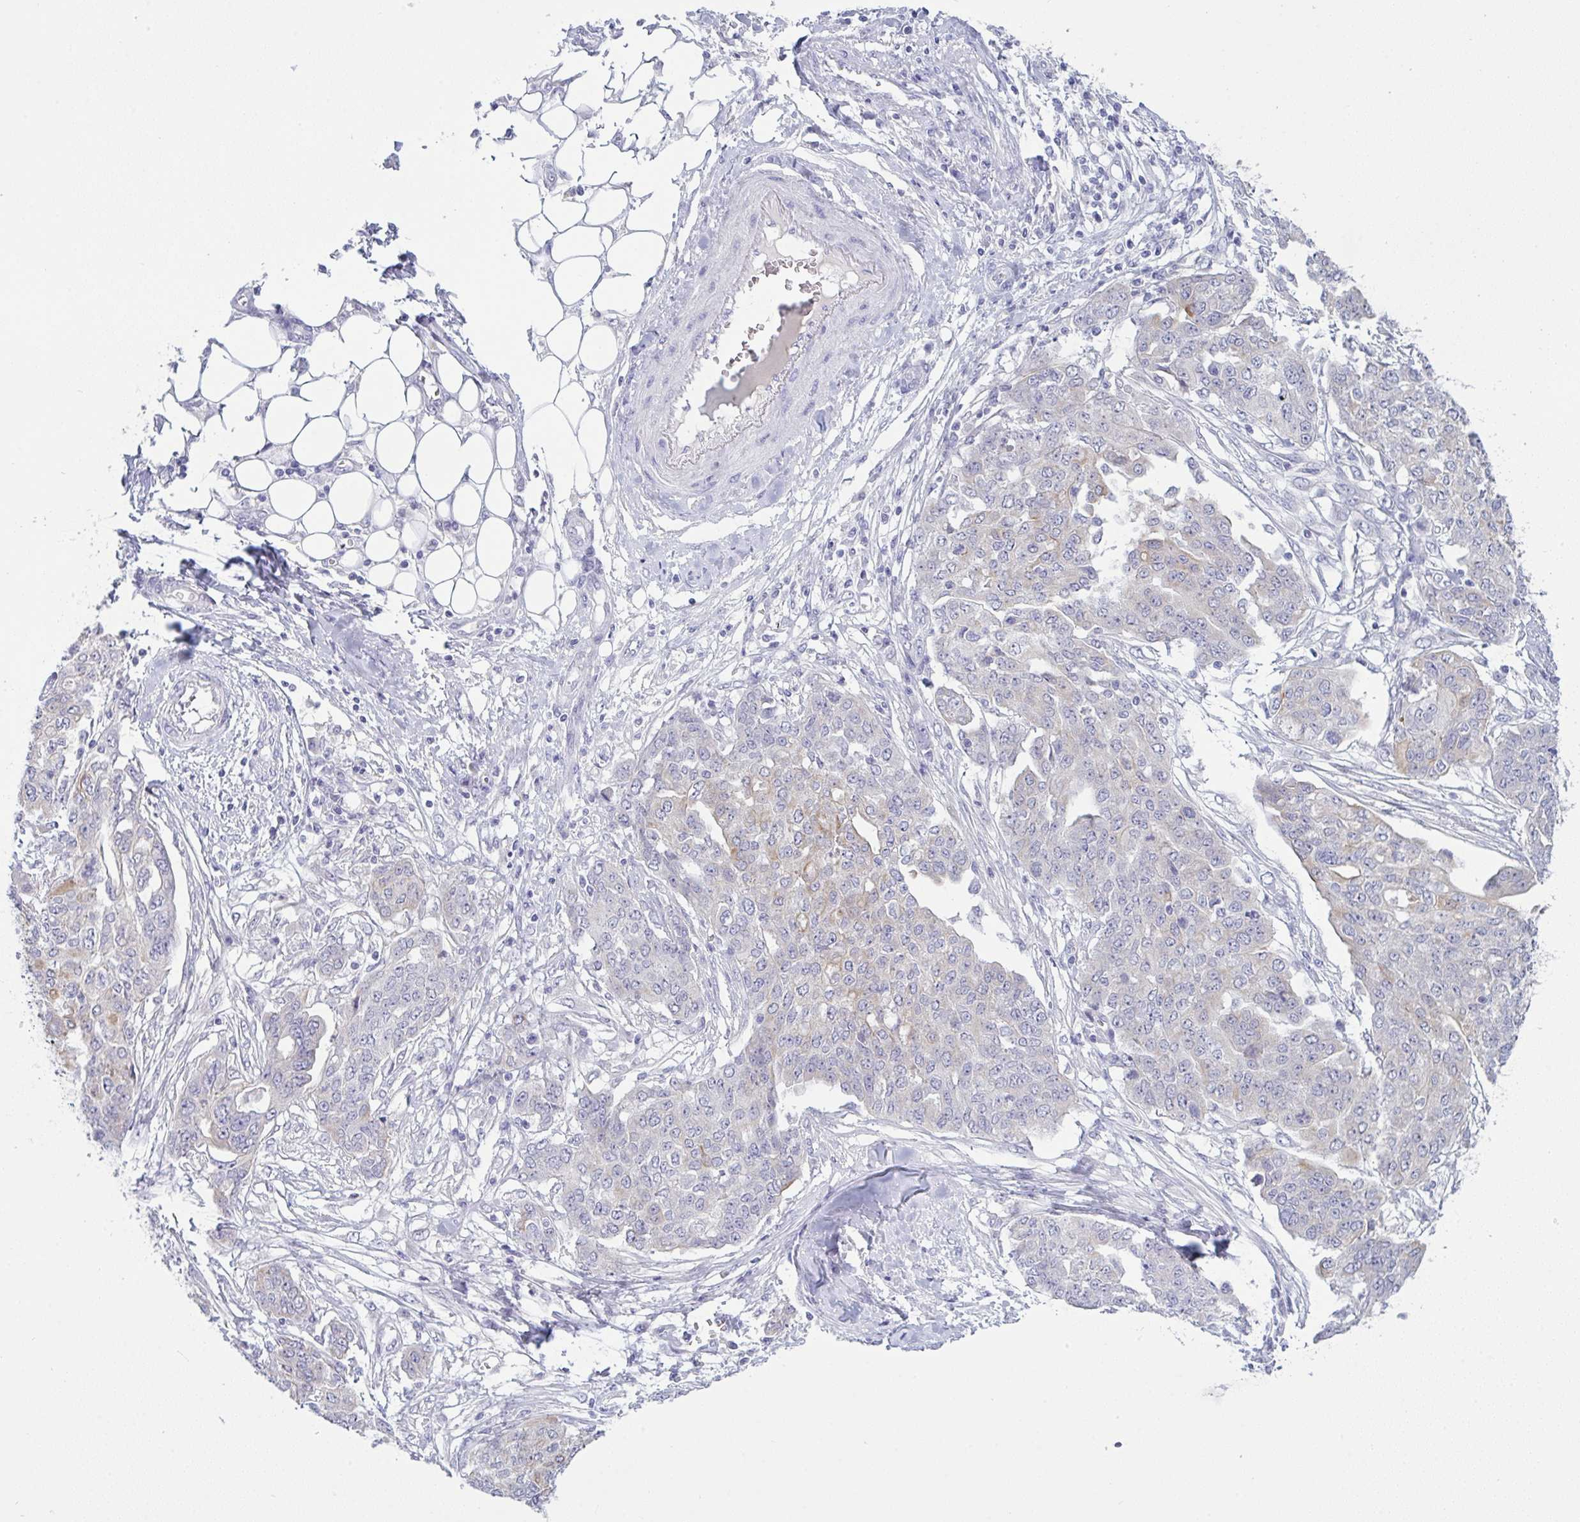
{"staining": {"intensity": "weak", "quantity": "<25%", "location": "cytoplasmic/membranous"}, "tissue": "ovarian cancer", "cell_type": "Tumor cells", "image_type": "cancer", "snomed": [{"axis": "morphology", "description": "Cystadenocarcinoma, serous, NOS"}, {"axis": "topography", "description": "Soft tissue"}, {"axis": "topography", "description": "Ovary"}], "caption": "Immunohistochemistry histopathology image of neoplastic tissue: human ovarian serous cystadenocarcinoma stained with DAB (3,3'-diaminobenzidine) shows no significant protein expression in tumor cells.", "gene": "TENT5D", "patient": {"sex": "female", "age": 57}}